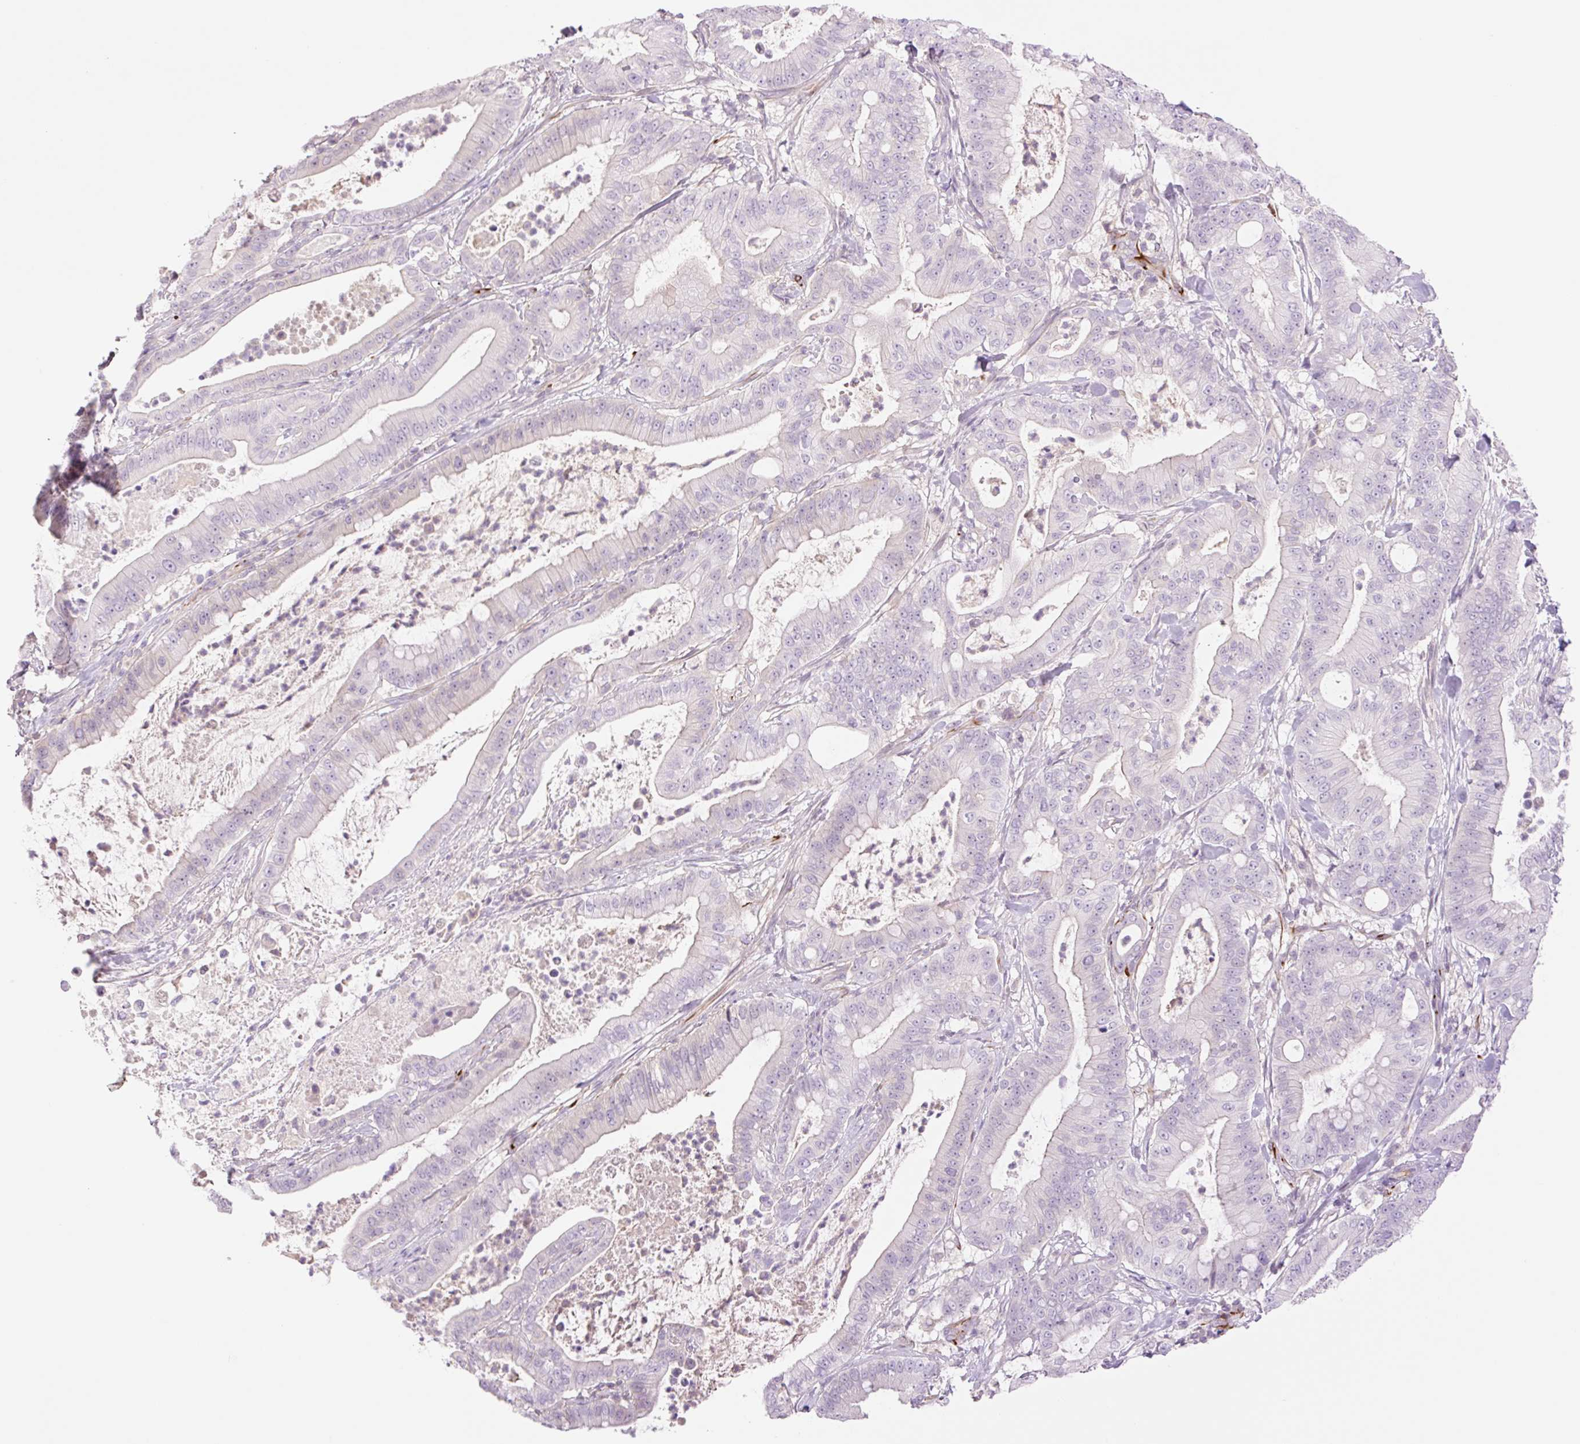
{"staining": {"intensity": "negative", "quantity": "none", "location": "none"}, "tissue": "pancreatic cancer", "cell_type": "Tumor cells", "image_type": "cancer", "snomed": [{"axis": "morphology", "description": "Adenocarcinoma, NOS"}, {"axis": "topography", "description": "Pancreas"}], "caption": "Immunohistochemical staining of human pancreatic adenocarcinoma exhibits no significant expression in tumor cells.", "gene": "ZFYVE21", "patient": {"sex": "male", "age": 71}}